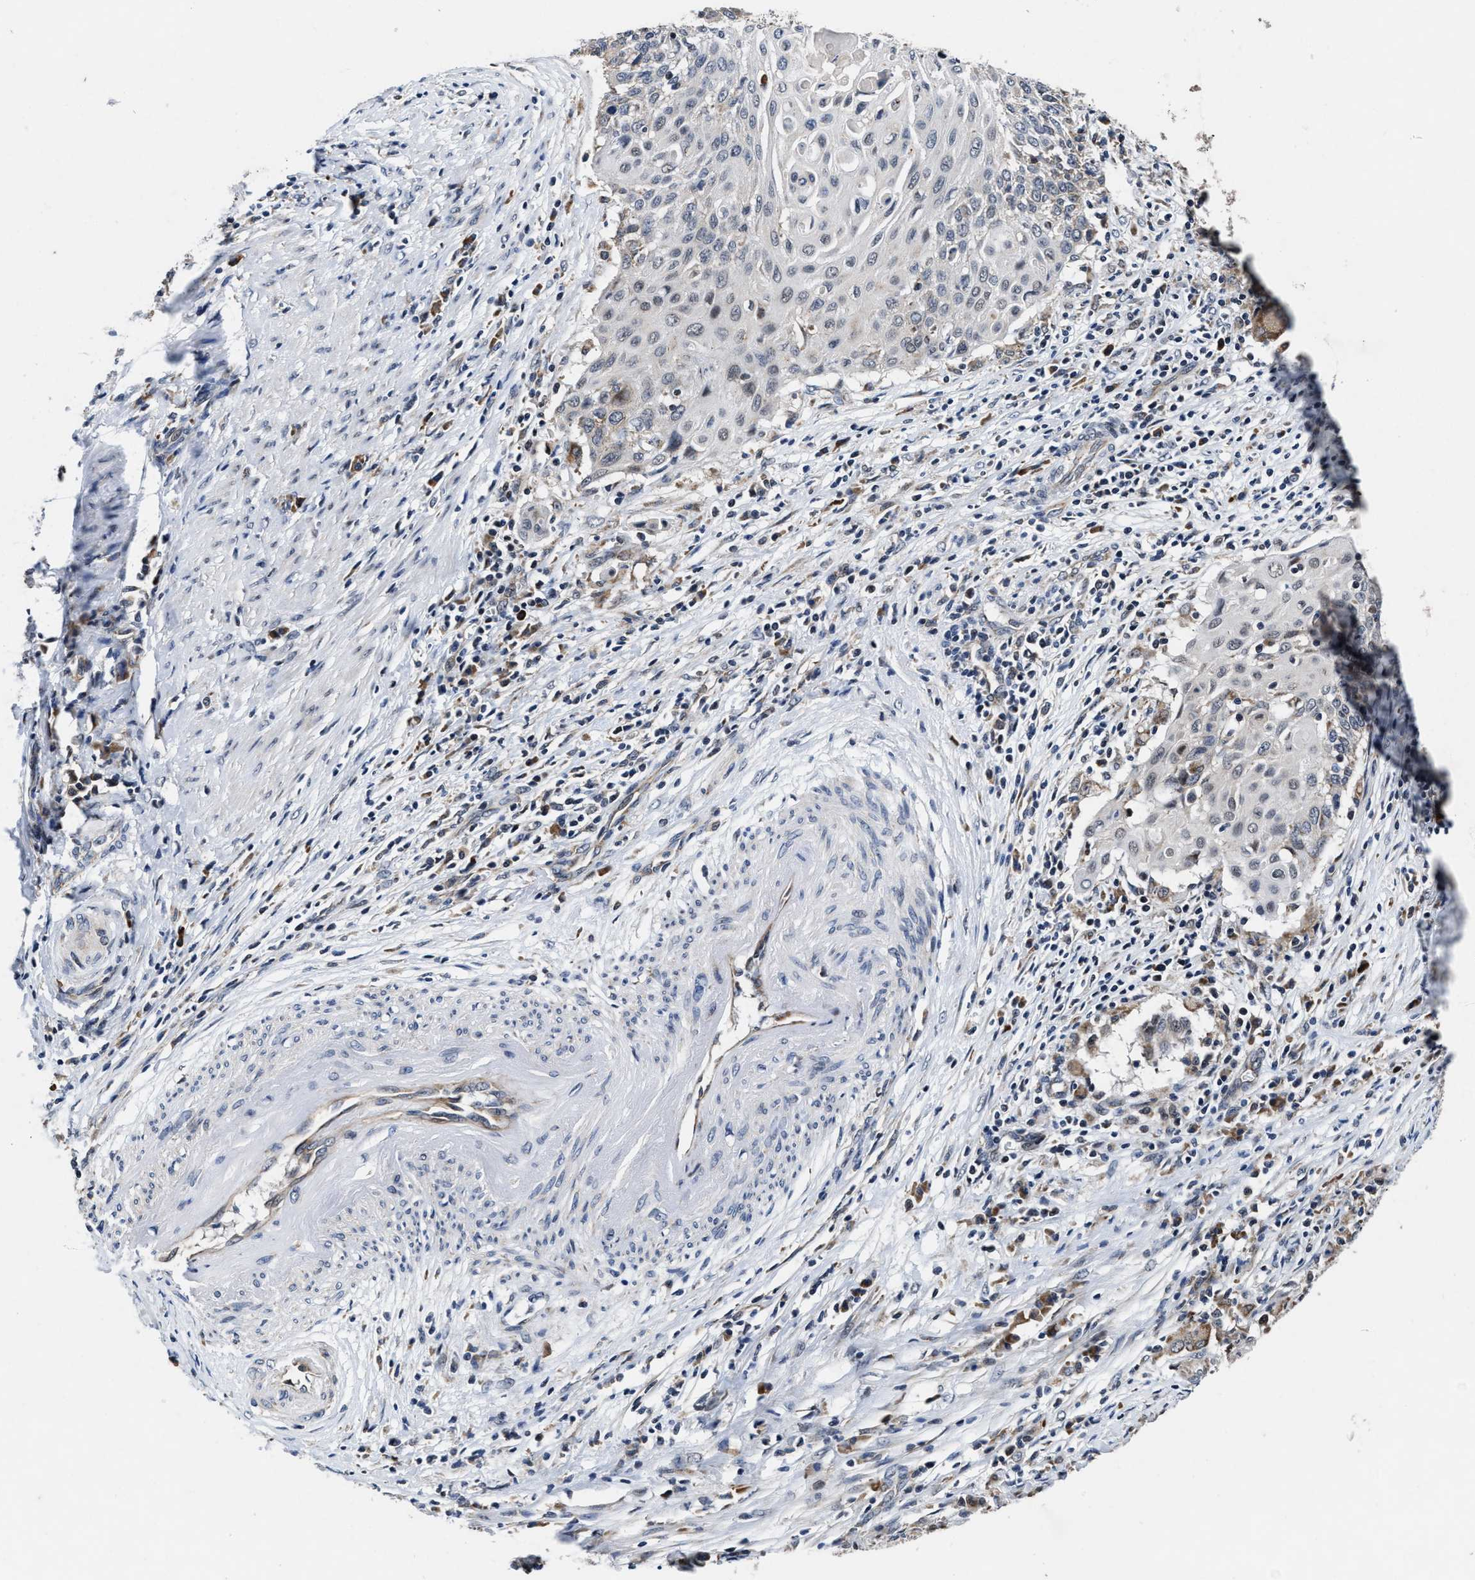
{"staining": {"intensity": "weak", "quantity": "<25%", "location": "cytoplasmic/membranous"}, "tissue": "cervical cancer", "cell_type": "Tumor cells", "image_type": "cancer", "snomed": [{"axis": "morphology", "description": "Squamous cell carcinoma, NOS"}, {"axis": "topography", "description": "Cervix"}], "caption": "Tumor cells show no significant protein expression in cervical cancer (squamous cell carcinoma).", "gene": "TMEM53", "patient": {"sex": "female", "age": 39}}